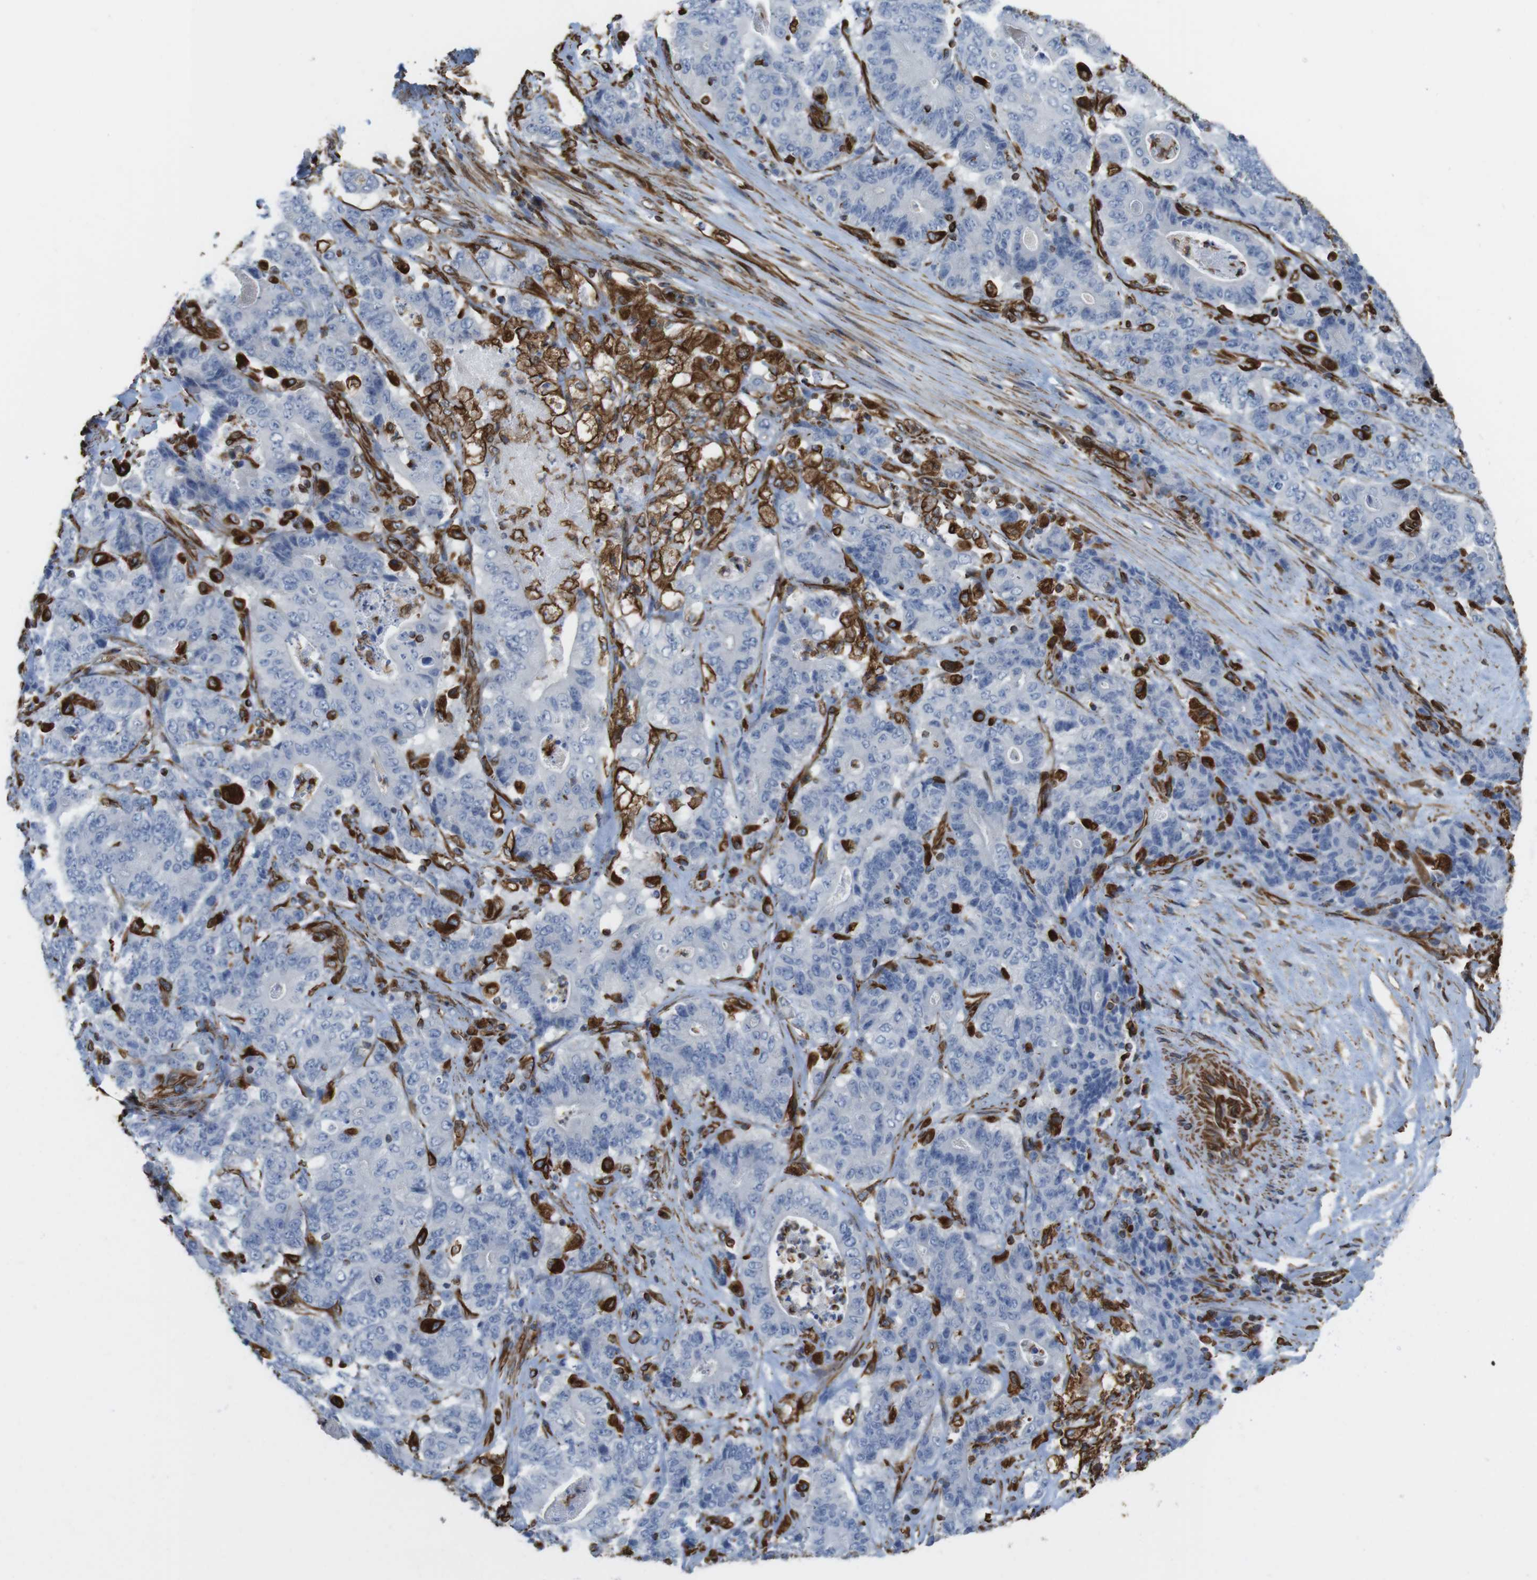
{"staining": {"intensity": "negative", "quantity": "none", "location": "none"}, "tissue": "stomach cancer", "cell_type": "Tumor cells", "image_type": "cancer", "snomed": [{"axis": "morphology", "description": "Adenocarcinoma, NOS"}, {"axis": "topography", "description": "Stomach"}], "caption": "High magnification brightfield microscopy of stomach adenocarcinoma stained with DAB (brown) and counterstained with hematoxylin (blue): tumor cells show no significant staining.", "gene": "RALGPS1", "patient": {"sex": "female", "age": 73}}